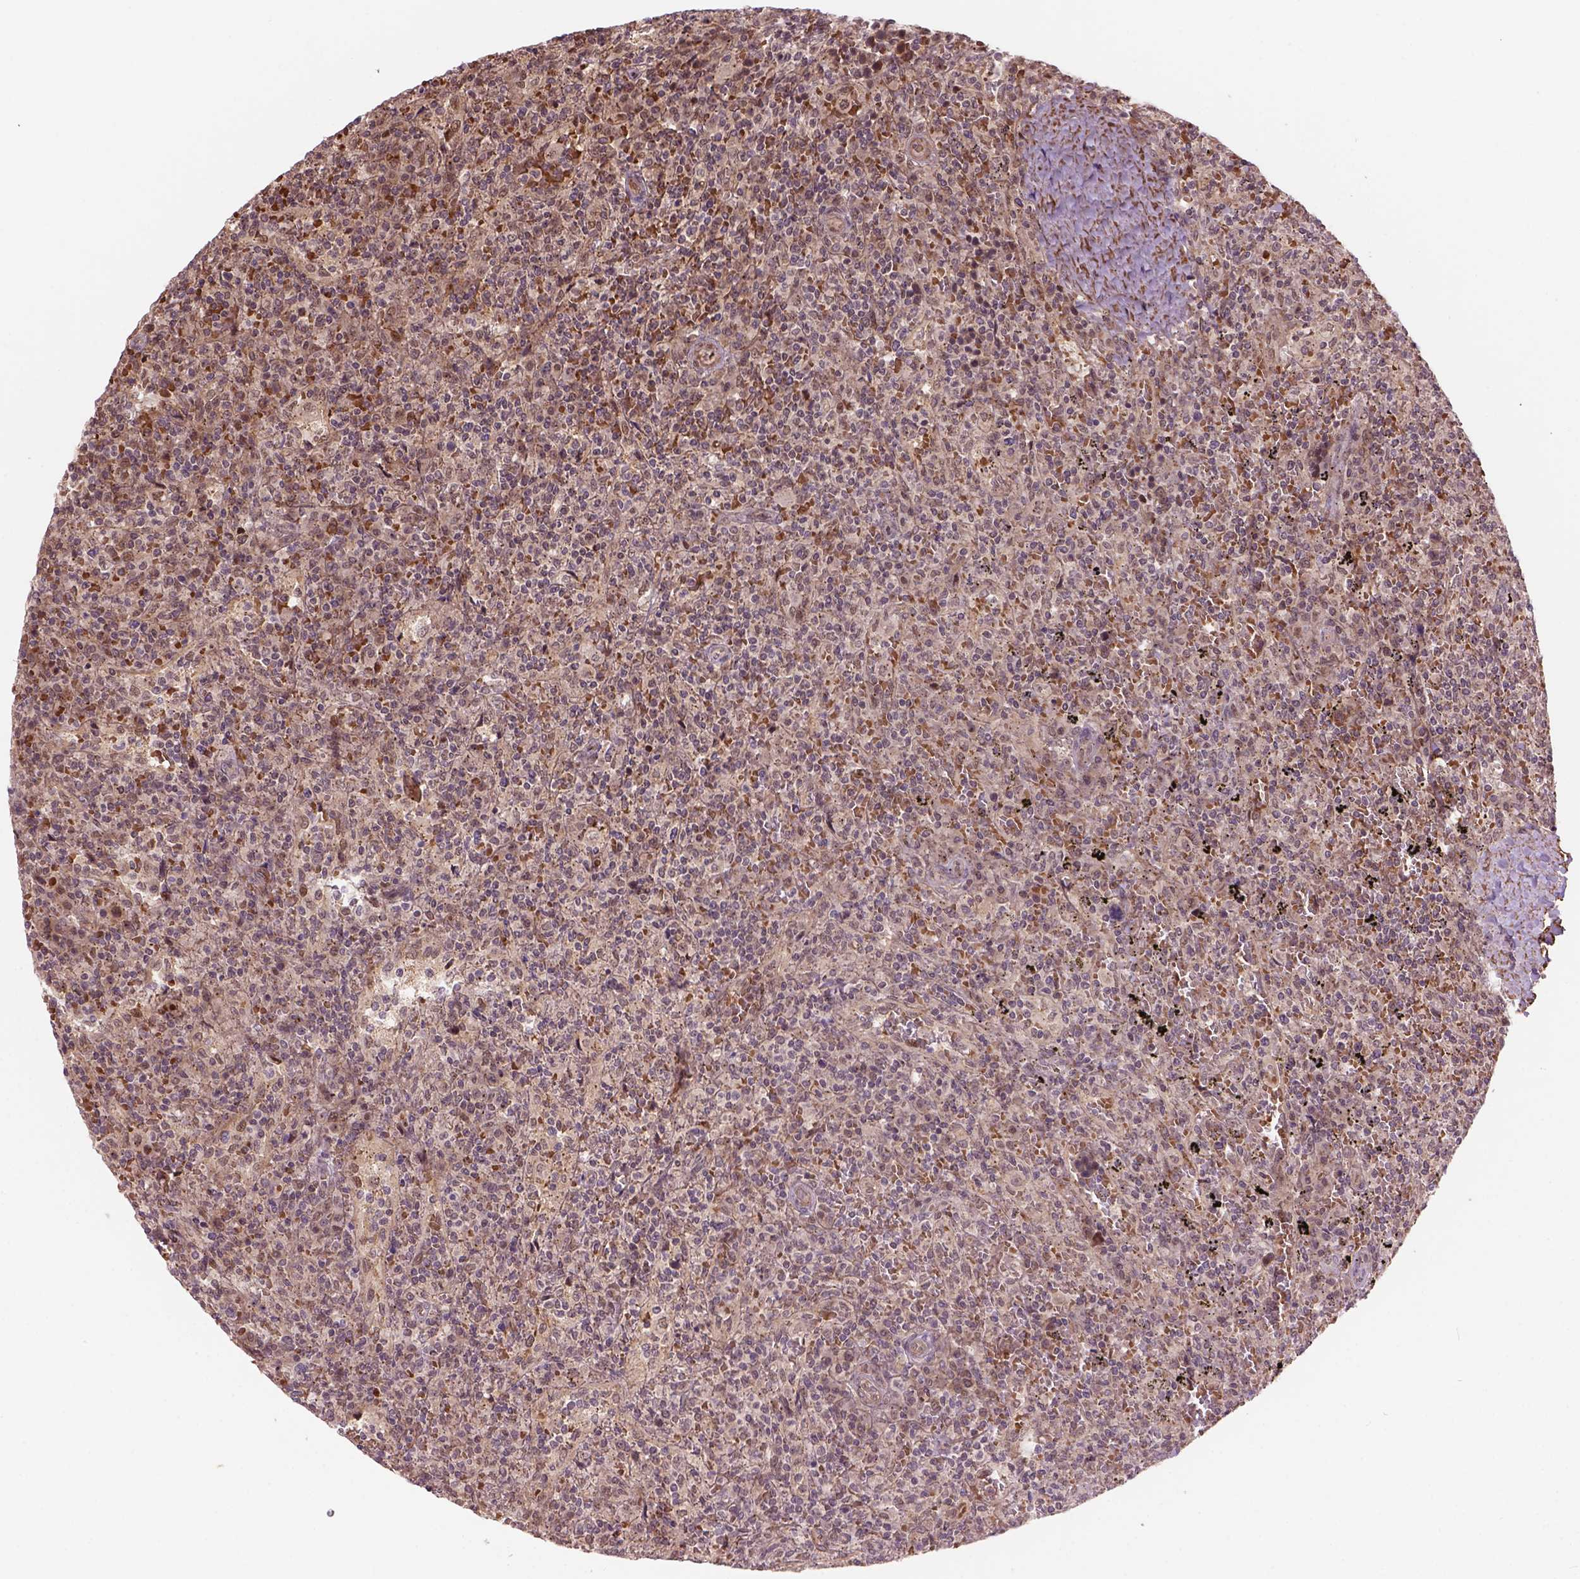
{"staining": {"intensity": "moderate", "quantity": "<25%", "location": "cytoplasmic/membranous,nuclear"}, "tissue": "lymphoma", "cell_type": "Tumor cells", "image_type": "cancer", "snomed": [{"axis": "morphology", "description": "Malignant lymphoma, non-Hodgkin's type, Low grade"}, {"axis": "topography", "description": "Spleen"}], "caption": "Protein analysis of lymphoma tissue exhibits moderate cytoplasmic/membranous and nuclear expression in about <25% of tumor cells.", "gene": "PSMD11", "patient": {"sex": "male", "age": 62}}